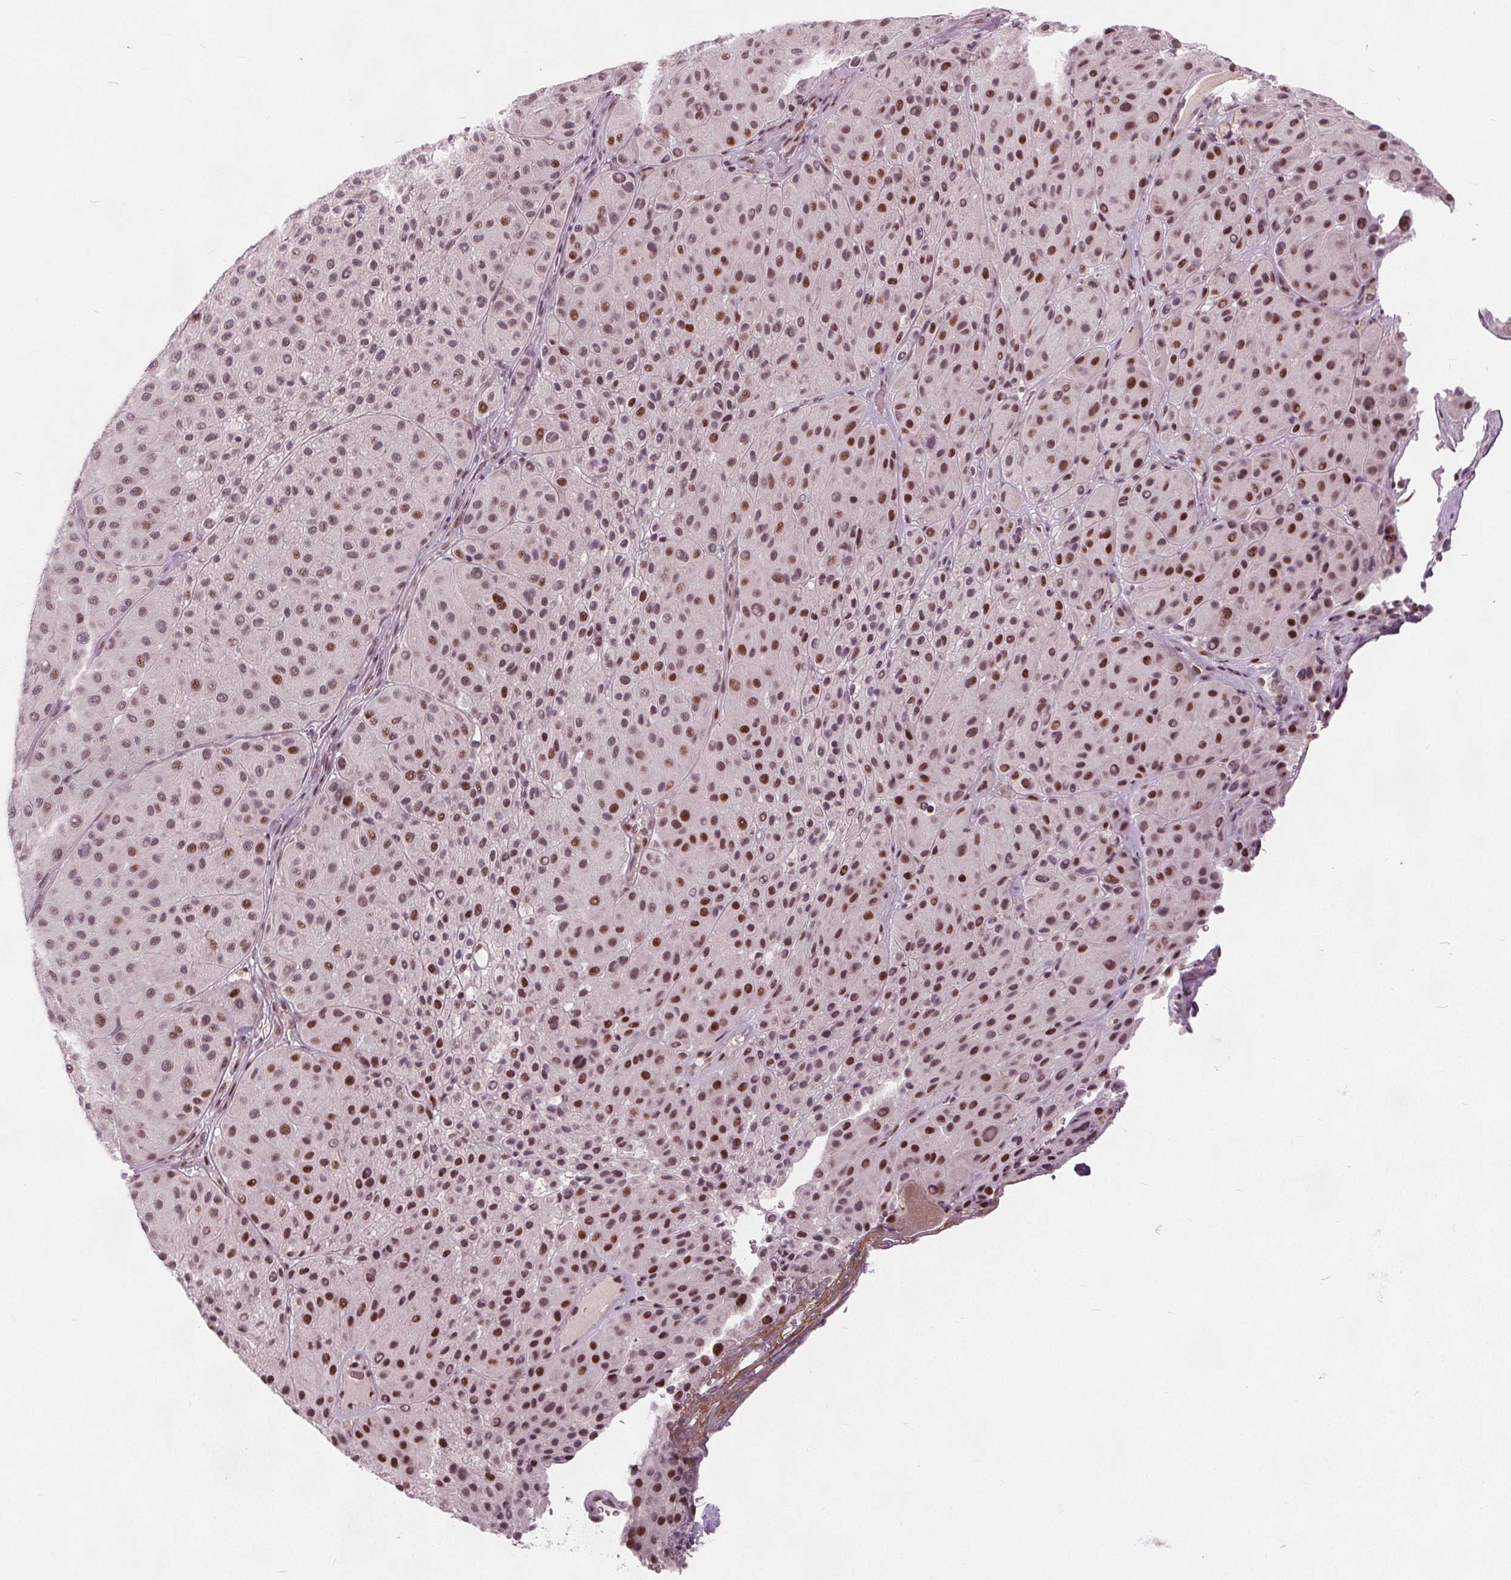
{"staining": {"intensity": "moderate", "quantity": ">75%", "location": "nuclear"}, "tissue": "melanoma", "cell_type": "Tumor cells", "image_type": "cancer", "snomed": [{"axis": "morphology", "description": "Malignant melanoma, Metastatic site"}, {"axis": "topography", "description": "Smooth muscle"}], "caption": "Moderate nuclear positivity for a protein is identified in approximately >75% of tumor cells of melanoma using IHC.", "gene": "TTC34", "patient": {"sex": "male", "age": 41}}